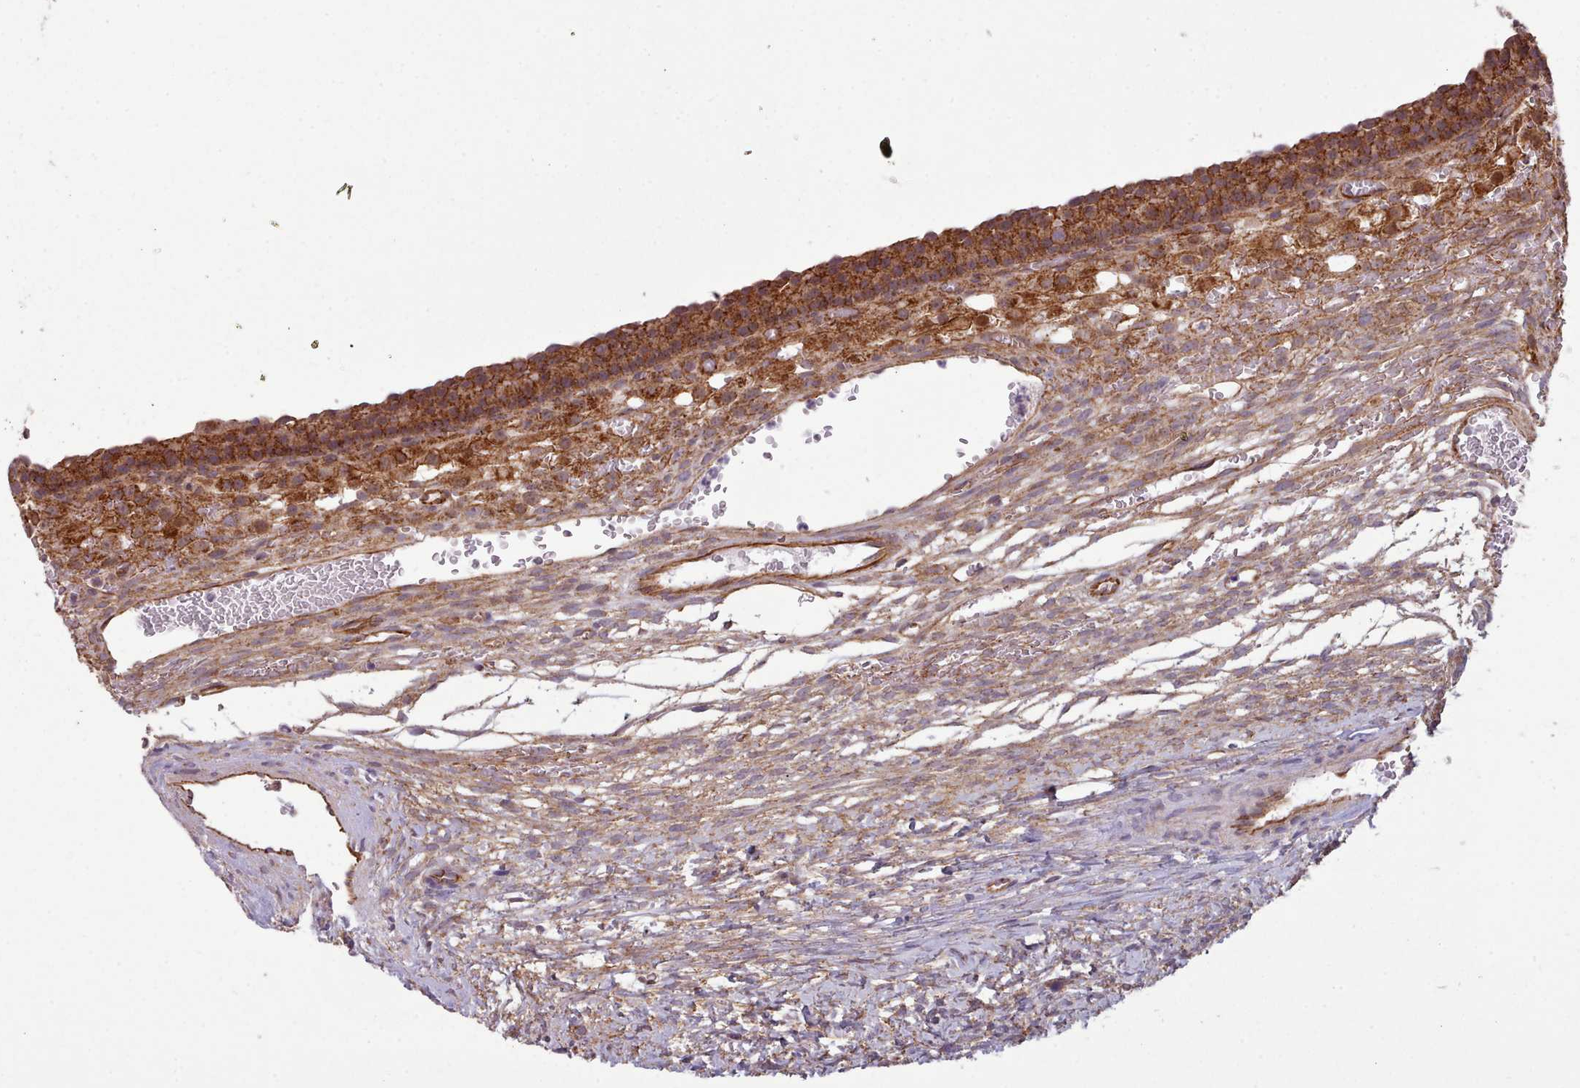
{"staining": {"intensity": "moderate", "quantity": ">75%", "location": "cytoplasmic/membranous"}, "tissue": "ovary", "cell_type": "Ovarian stroma cells", "image_type": "normal", "snomed": [{"axis": "morphology", "description": "Normal tissue, NOS"}, {"axis": "topography", "description": "Ovary"}], "caption": "An immunohistochemistry (IHC) image of normal tissue is shown. Protein staining in brown labels moderate cytoplasmic/membranous positivity in ovary within ovarian stroma cells. Immunohistochemistry stains the protein in brown and the nuclei are stained blue.", "gene": "MRPL46", "patient": {"sex": "female", "age": 39}}